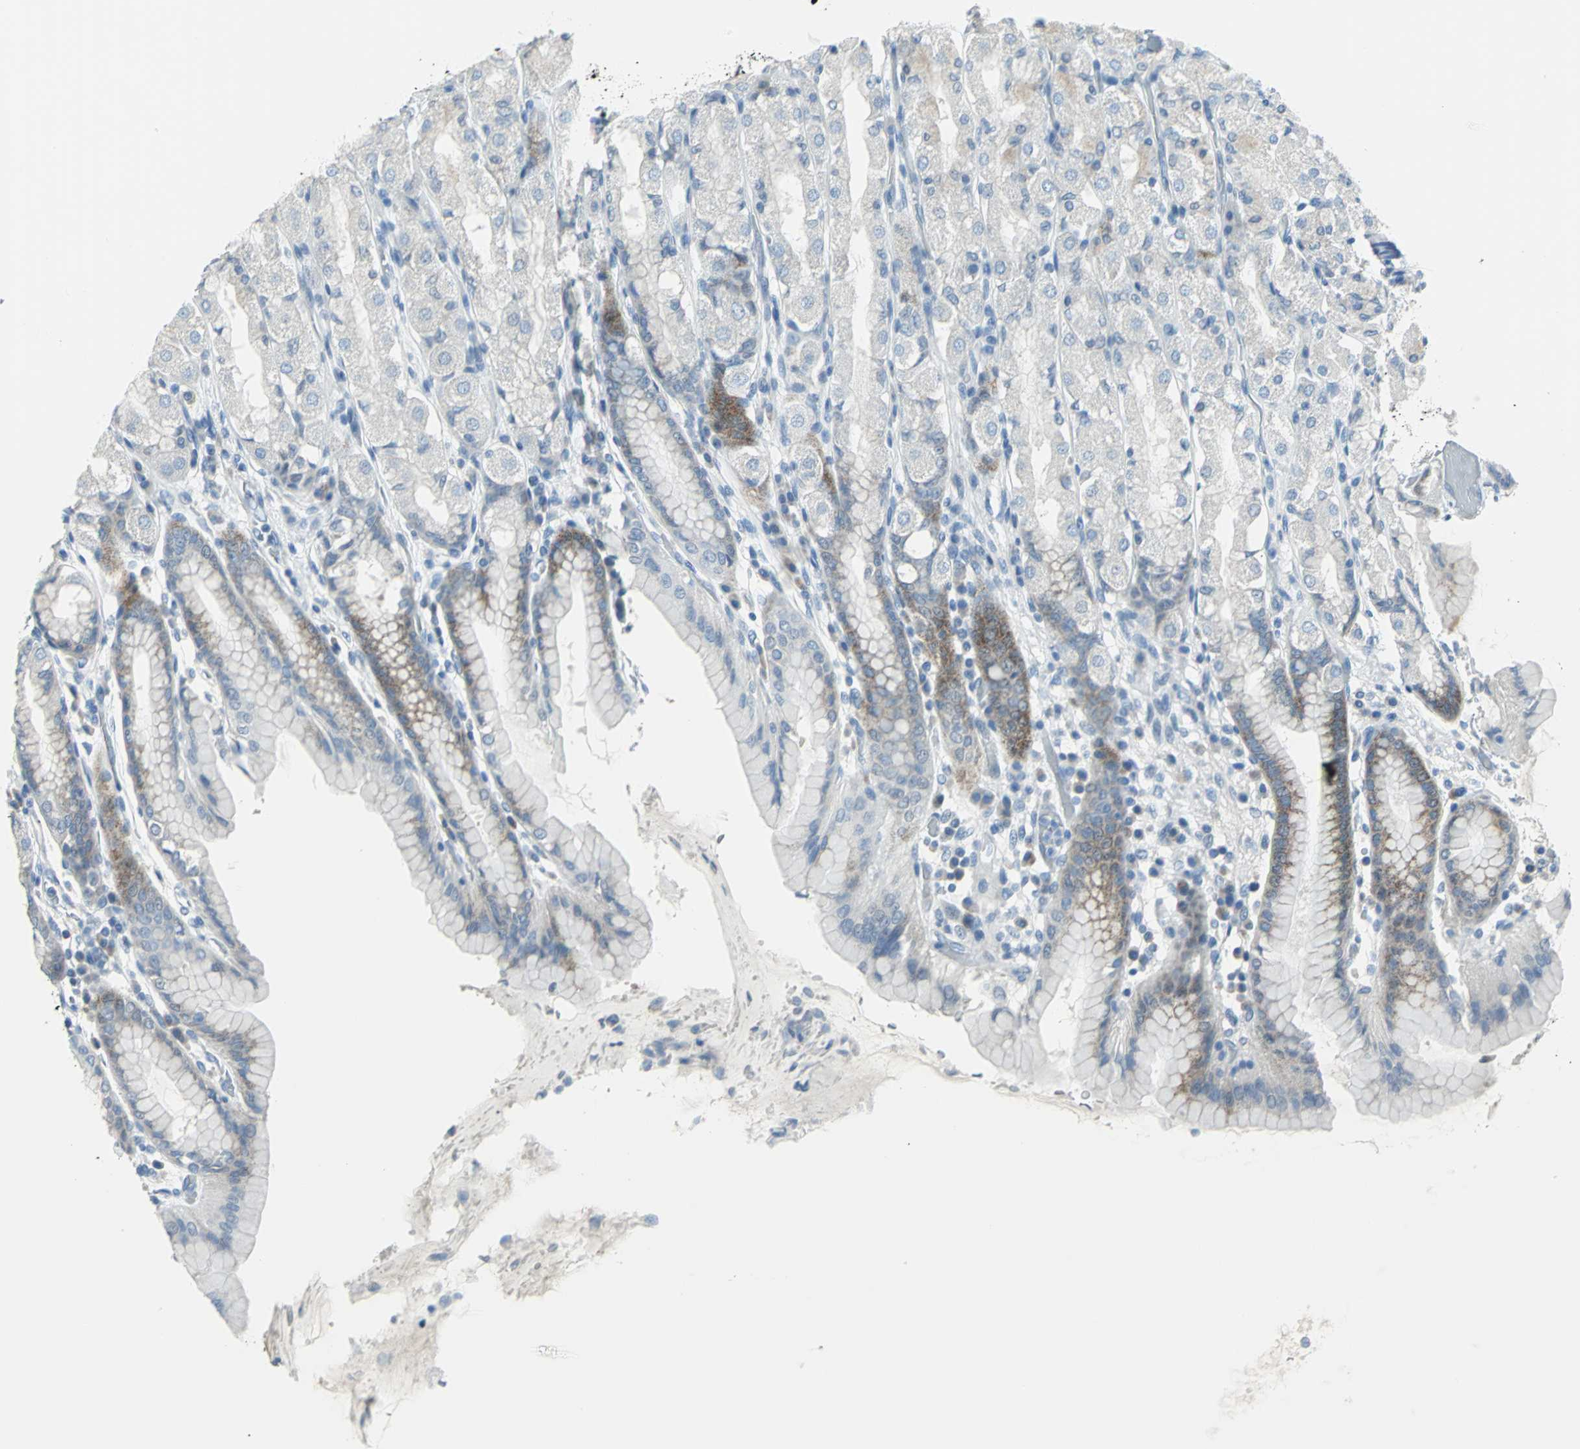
{"staining": {"intensity": "moderate", "quantity": "25%-75%", "location": "cytoplasmic/membranous"}, "tissue": "stomach", "cell_type": "Glandular cells", "image_type": "normal", "snomed": [{"axis": "morphology", "description": "Normal tissue, NOS"}, {"axis": "topography", "description": "Stomach, upper"}], "caption": "The histopathology image reveals staining of normal stomach, revealing moderate cytoplasmic/membranous protein staining (brown color) within glandular cells. (Brightfield microscopy of DAB IHC at high magnification).", "gene": "DNAI2", "patient": {"sex": "male", "age": 68}}